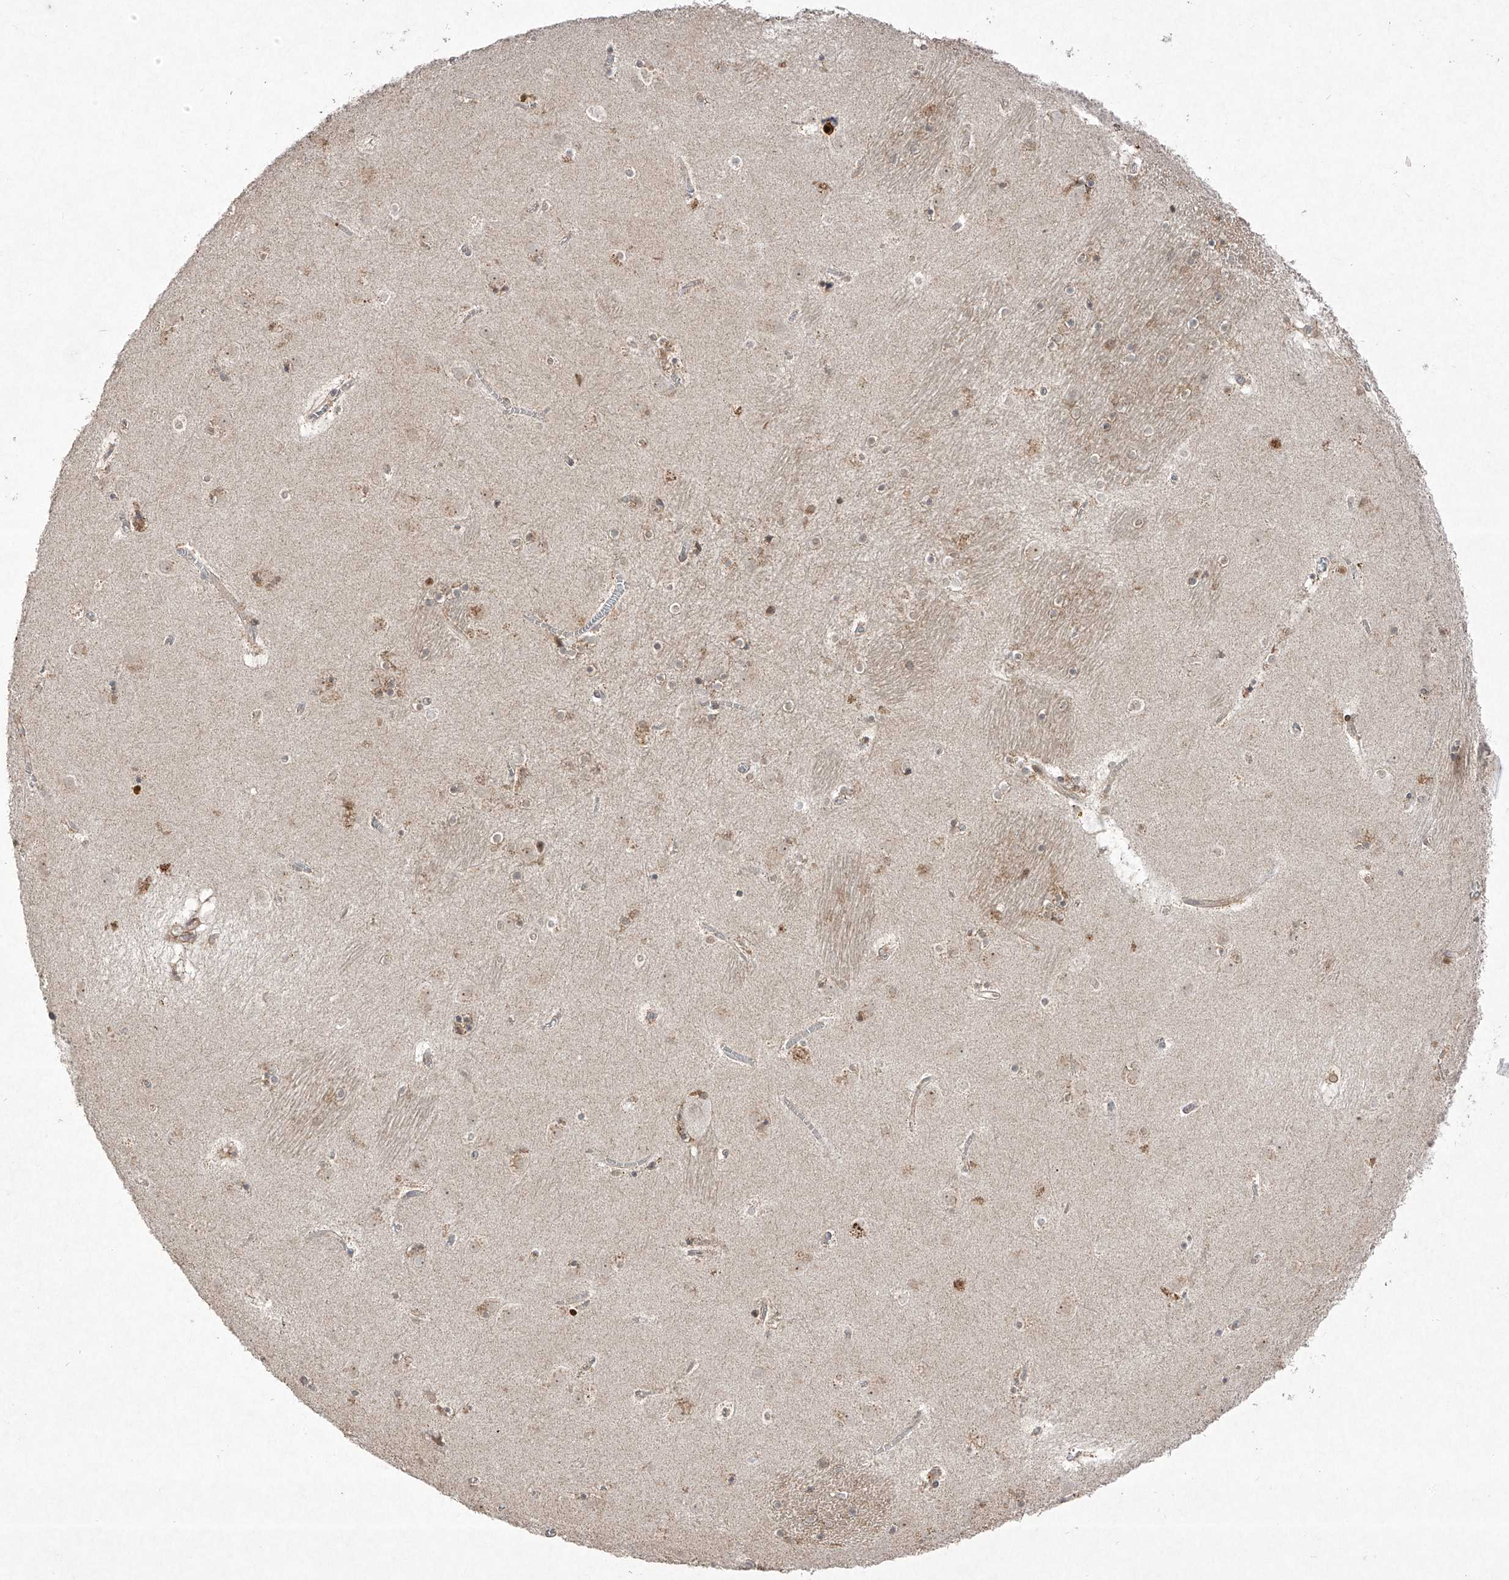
{"staining": {"intensity": "weak", "quantity": "<25%", "location": "cytoplasmic/membranous"}, "tissue": "caudate", "cell_type": "Glial cells", "image_type": "normal", "snomed": [{"axis": "morphology", "description": "Normal tissue, NOS"}, {"axis": "topography", "description": "Lateral ventricle wall"}], "caption": "Immunohistochemistry (IHC) histopathology image of normal caudate stained for a protein (brown), which shows no expression in glial cells.", "gene": "KDM1B", "patient": {"sex": "male", "age": 70}}